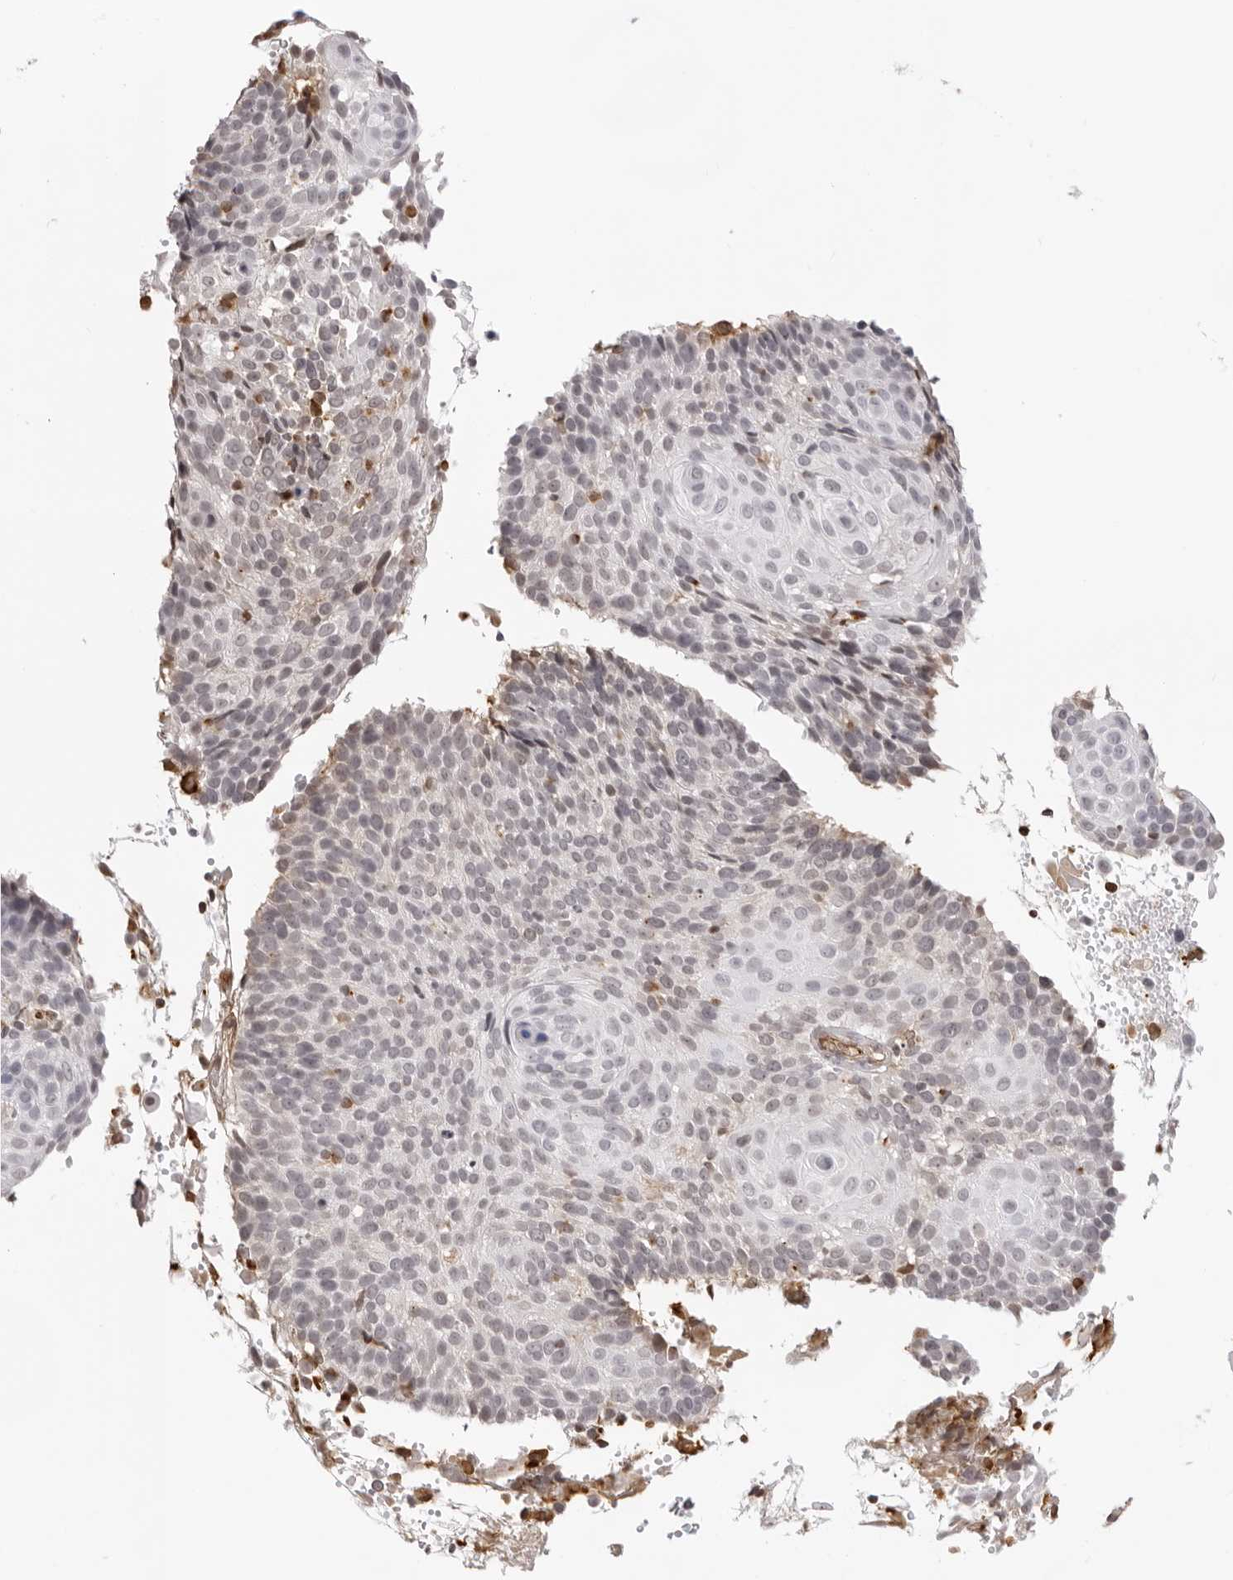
{"staining": {"intensity": "negative", "quantity": "none", "location": "none"}, "tissue": "cervical cancer", "cell_type": "Tumor cells", "image_type": "cancer", "snomed": [{"axis": "morphology", "description": "Squamous cell carcinoma, NOS"}, {"axis": "topography", "description": "Cervix"}], "caption": "A high-resolution histopathology image shows immunohistochemistry staining of cervical cancer (squamous cell carcinoma), which exhibits no significant expression in tumor cells.", "gene": "DYNLT5", "patient": {"sex": "female", "age": 74}}